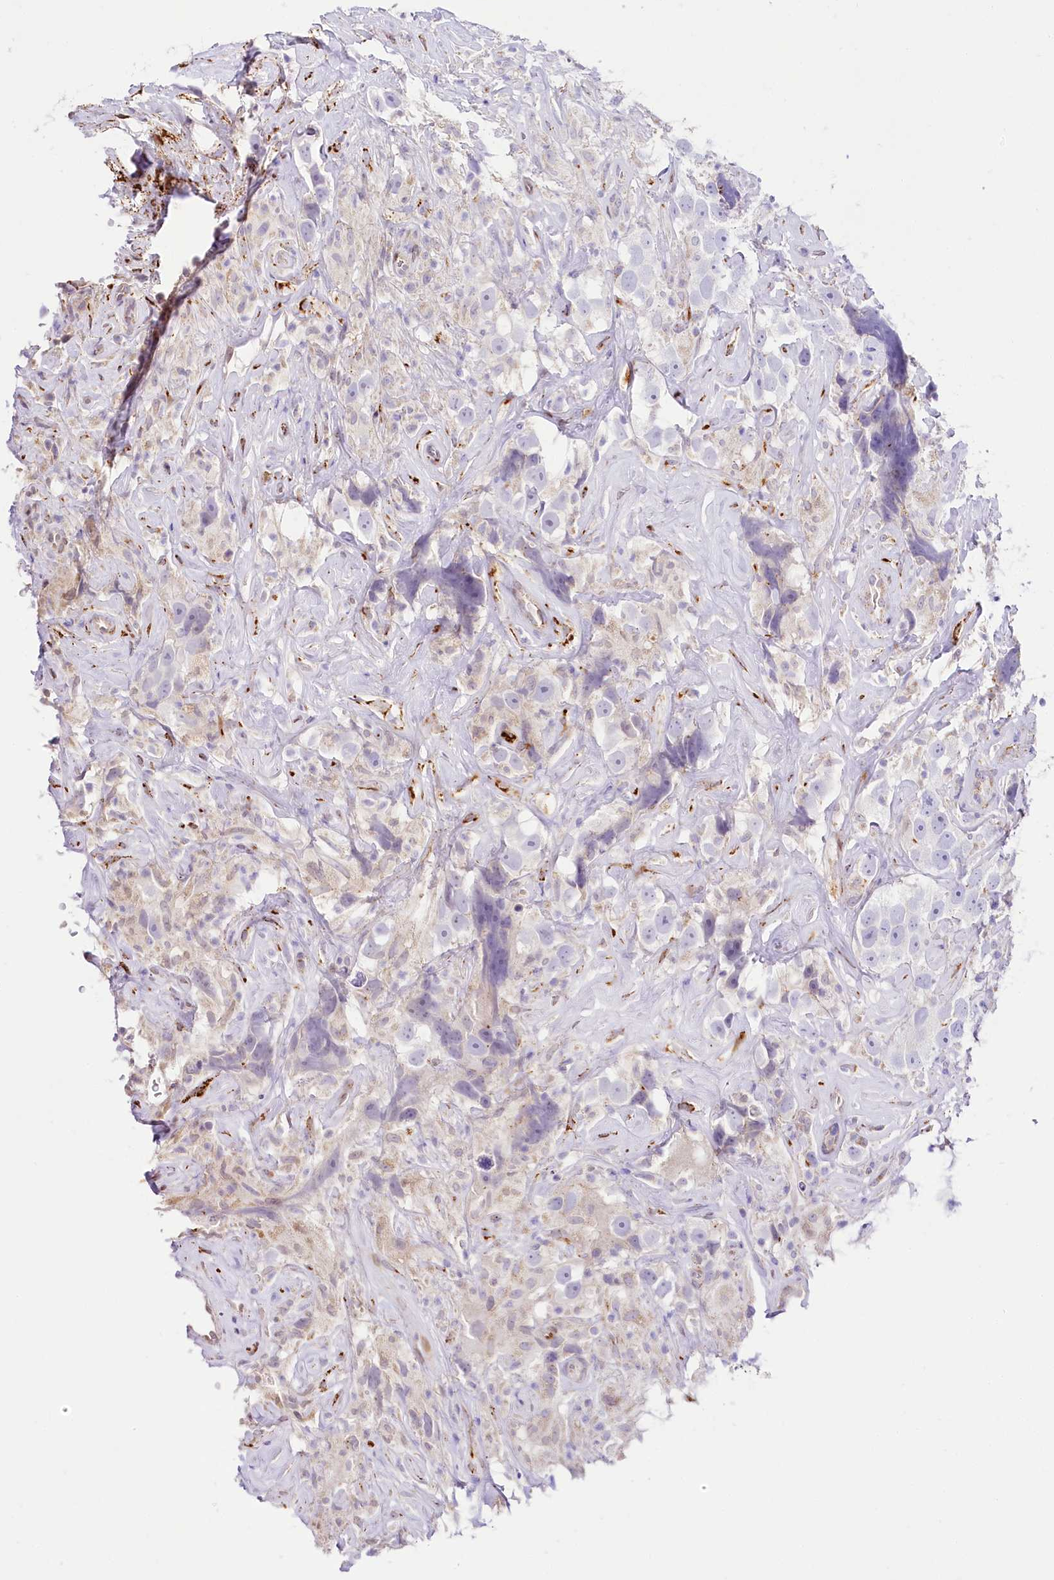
{"staining": {"intensity": "negative", "quantity": "none", "location": "none"}, "tissue": "testis cancer", "cell_type": "Tumor cells", "image_type": "cancer", "snomed": [{"axis": "morphology", "description": "Seminoma, NOS"}, {"axis": "topography", "description": "Testis"}], "caption": "This is an IHC micrograph of human seminoma (testis). There is no positivity in tumor cells.", "gene": "PPIP5K2", "patient": {"sex": "male", "age": 49}}